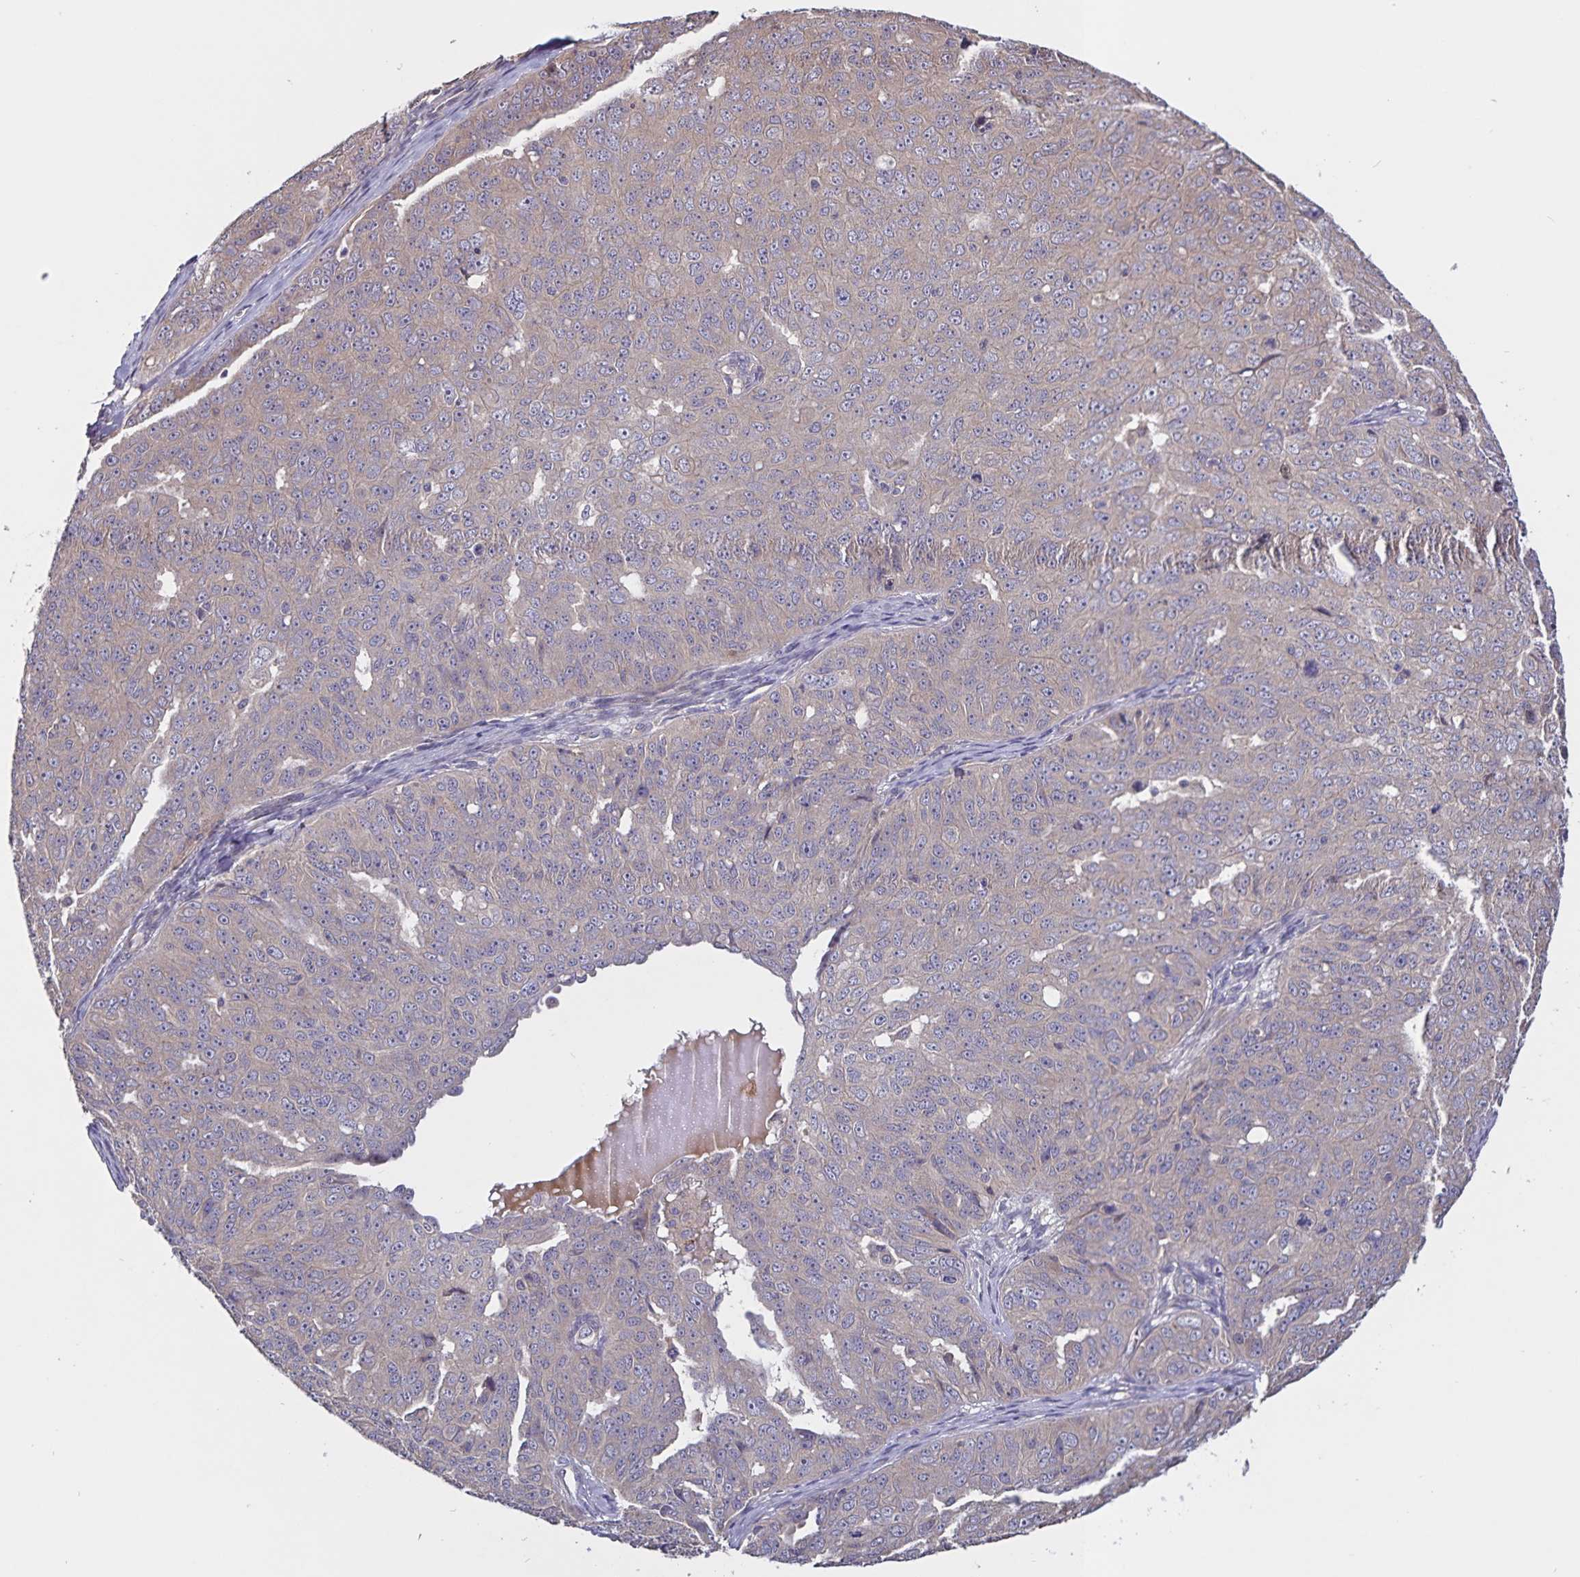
{"staining": {"intensity": "moderate", "quantity": "25%-75%", "location": "cytoplasmic/membranous"}, "tissue": "ovarian cancer", "cell_type": "Tumor cells", "image_type": "cancer", "snomed": [{"axis": "morphology", "description": "Carcinoma, endometroid"}, {"axis": "topography", "description": "Ovary"}], "caption": "Immunohistochemistry (IHC) (DAB (3,3'-diaminobenzidine)) staining of human ovarian cancer demonstrates moderate cytoplasmic/membranous protein staining in about 25%-75% of tumor cells.", "gene": "FBXL16", "patient": {"sex": "female", "age": 70}}